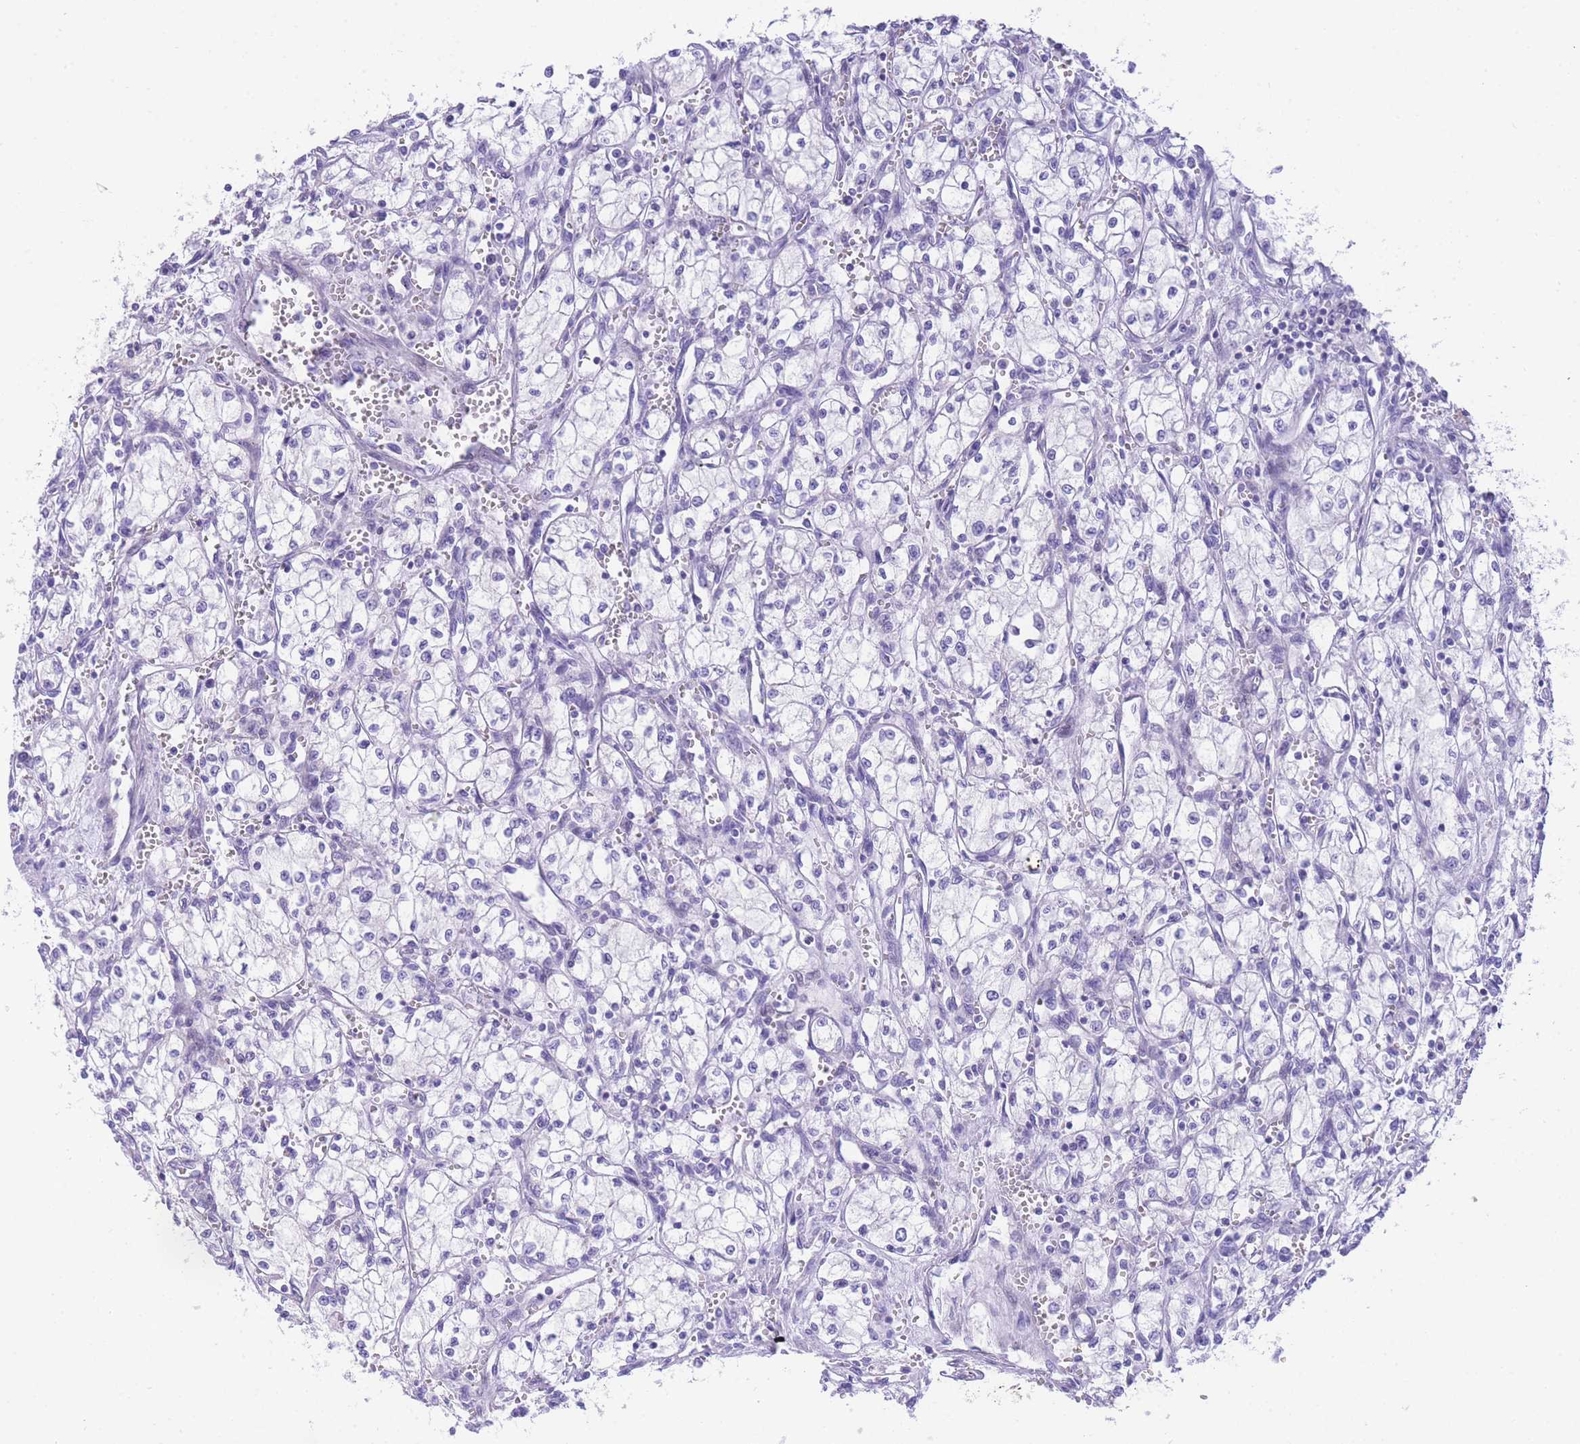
{"staining": {"intensity": "negative", "quantity": "none", "location": "none"}, "tissue": "renal cancer", "cell_type": "Tumor cells", "image_type": "cancer", "snomed": [{"axis": "morphology", "description": "Adenocarcinoma, NOS"}, {"axis": "topography", "description": "Kidney"}], "caption": "Tumor cells are negative for protein expression in human renal adenocarcinoma.", "gene": "TIFAB", "patient": {"sex": "male", "age": 59}}